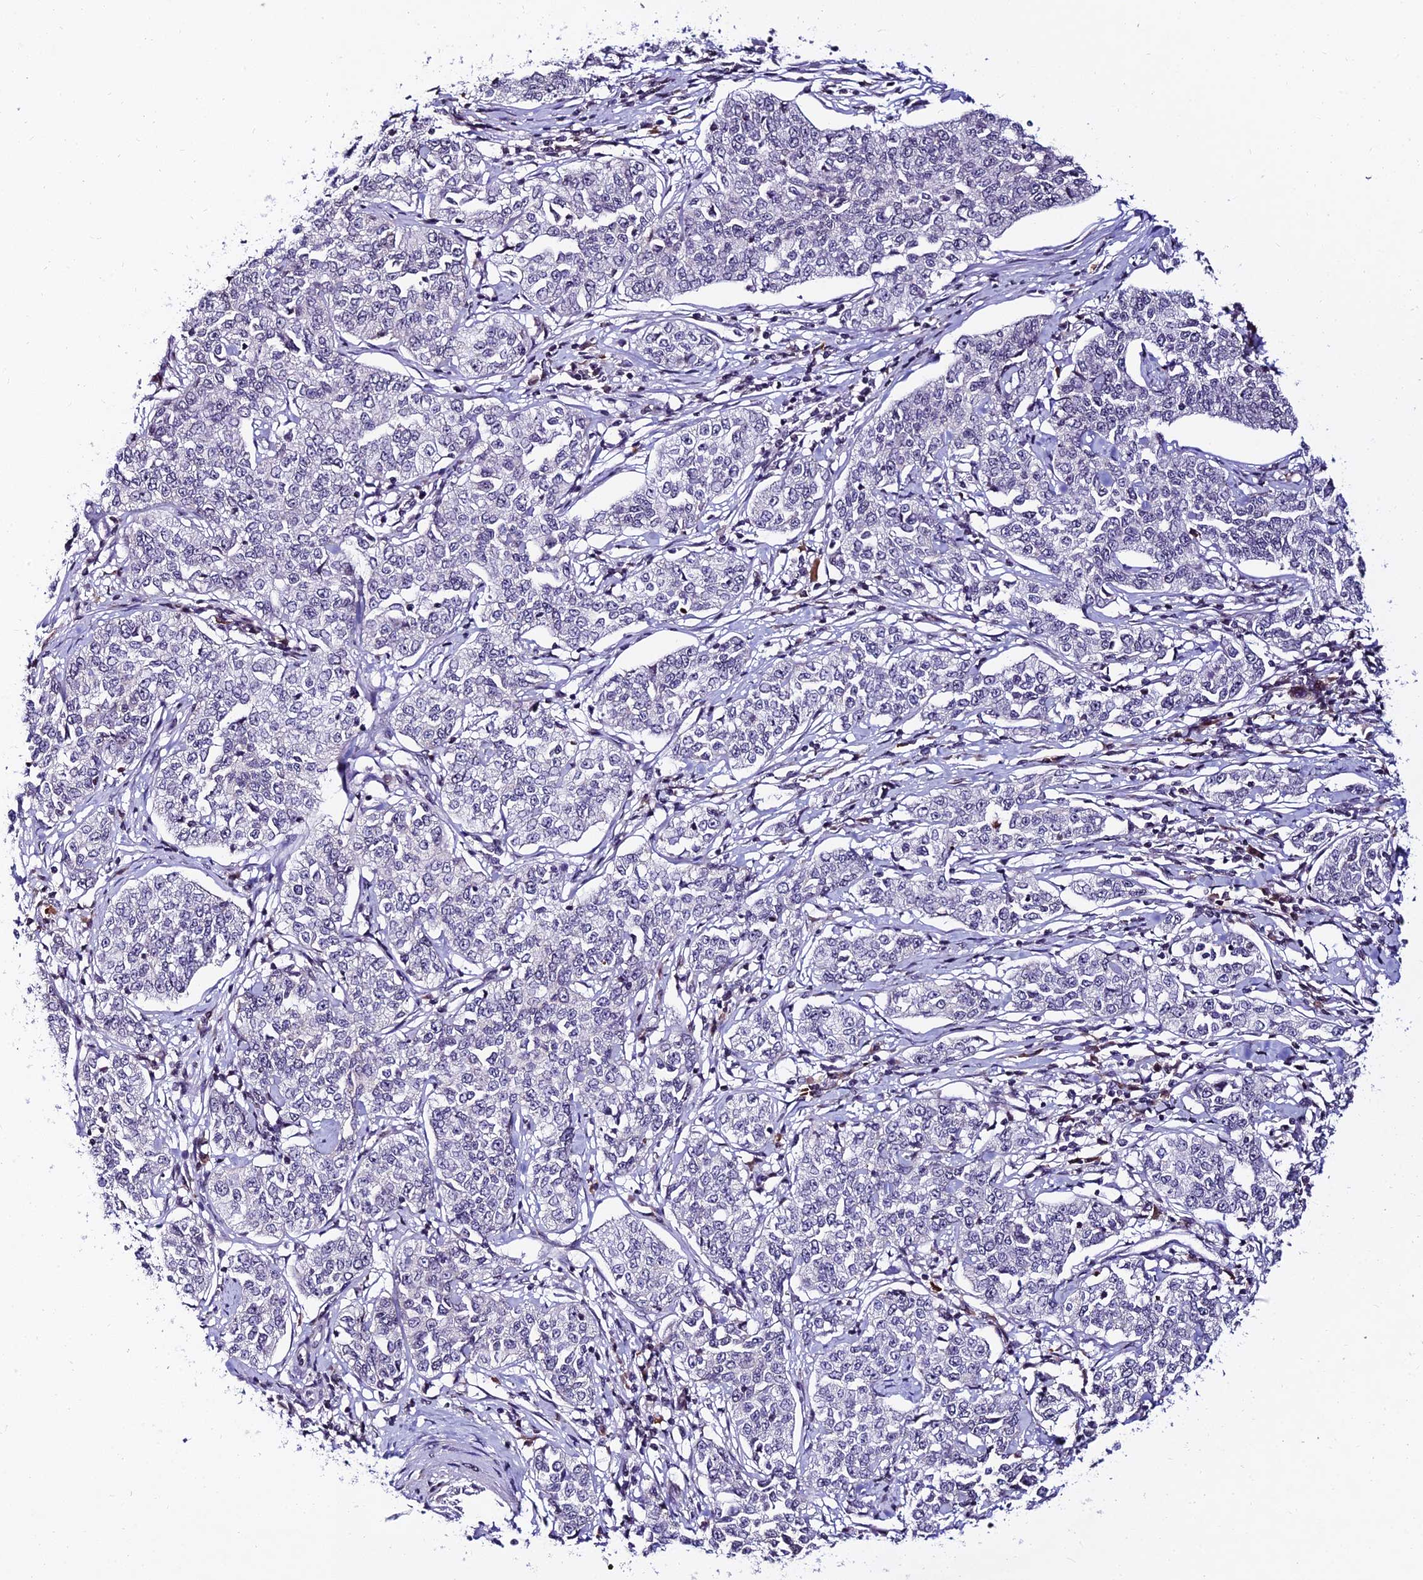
{"staining": {"intensity": "negative", "quantity": "none", "location": "none"}, "tissue": "cervical cancer", "cell_type": "Tumor cells", "image_type": "cancer", "snomed": [{"axis": "morphology", "description": "Squamous cell carcinoma, NOS"}, {"axis": "topography", "description": "Cervix"}], "caption": "A high-resolution image shows immunohistochemistry staining of cervical squamous cell carcinoma, which reveals no significant expression in tumor cells.", "gene": "CDNF", "patient": {"sex": "female", "age": 35}}